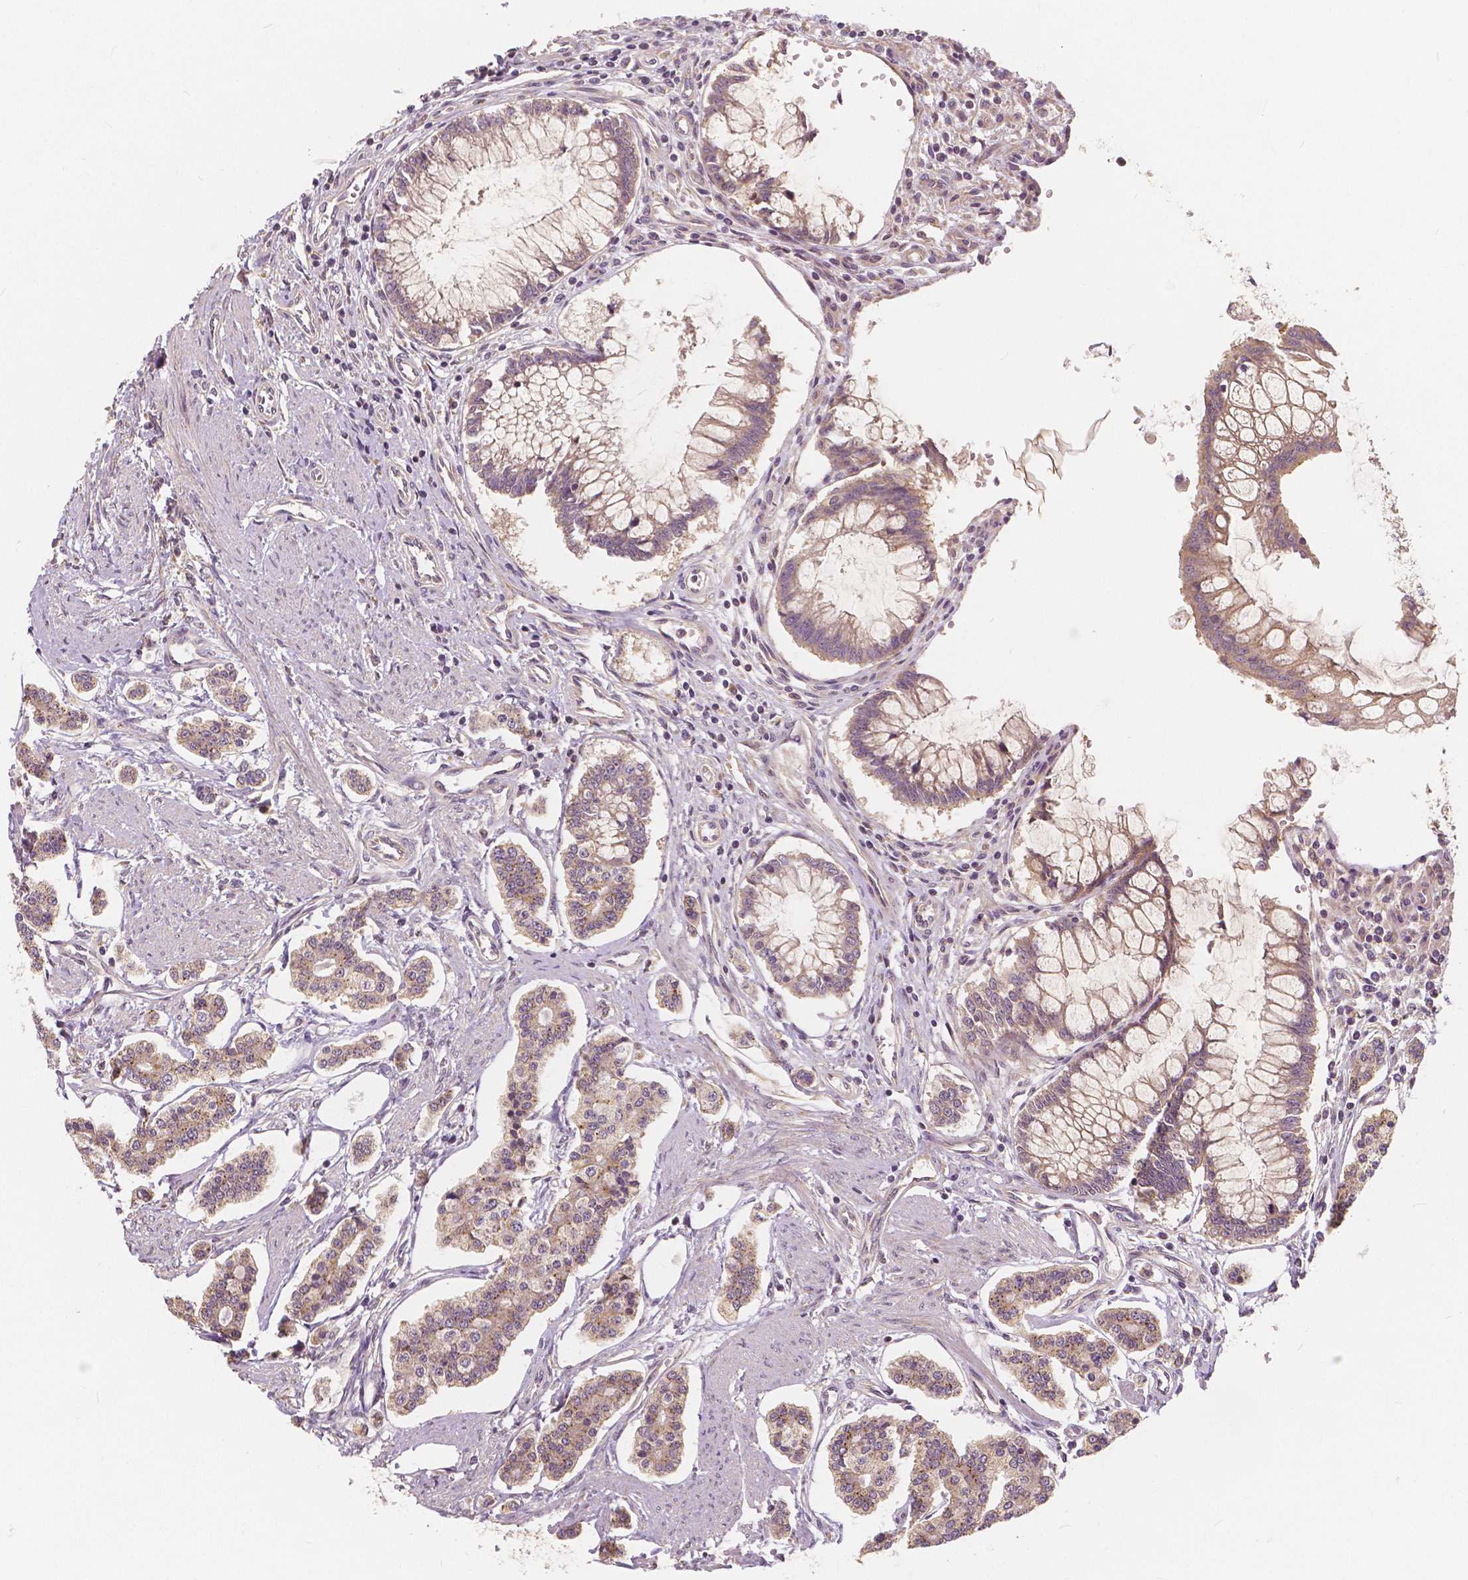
{"staining": {"intensity": "weak", "quantity": ">75%", "location": "cytoplasmic/membranous"}, "tissue": "carcinoid", "cell_type": "Tumor cells", "image_type": "cancer", "snomed": [{"axis": "morphology", "description": "Carcinoid, malignant, NOS"}, {"axis": "topography", "description": "Small intestine"}], "caption": "Human carcinoid stained for a protein (brown) exhibits weak cytoplasmic/membranous positive positivity in about >75% of tumor cells.", "gene": "SNX12", "patient": {"sex": "female", "age": 65}}